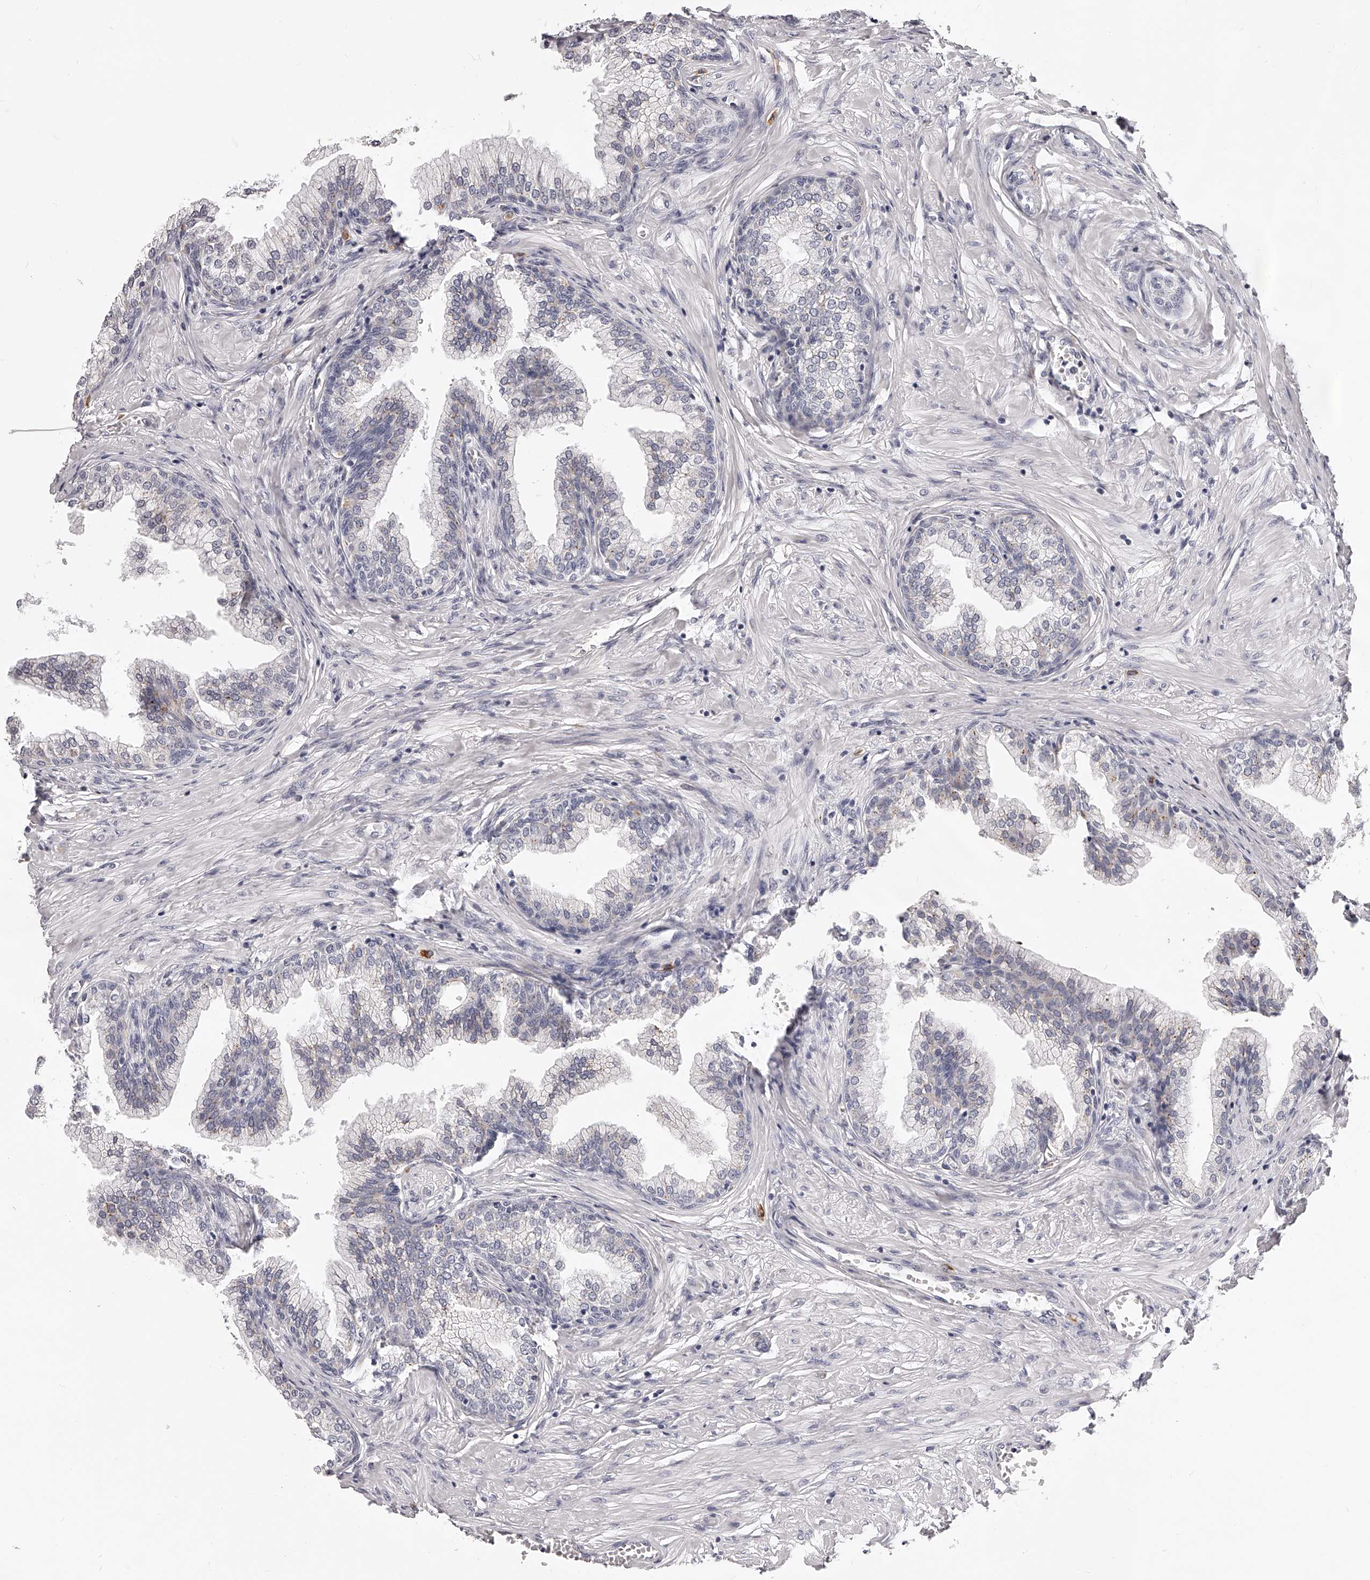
{"staining": {"intensity": "negative", "quantity": "none", "location": "none"}, "tissue": "prostate", "cell_type": "Glandular cells", "image_type": "normal", "snomed": [{"axis": "morphology", "description": "Normal tissue, NOS"}, {"axis": "morphology", "description": "Urothelial carcinoma, Low grade"}, {"axis": "topography", "description": "Urinary bladder"}, {"axis": "topography", "description": "Prostate"}], "caption": "A high-resolution photomicrograph shows immunohistochemistry staining of normal prostate, which shows no significant staining in glandular cells. (Stains: DAB IHC with hematoxylin counter stain, Microscopy: brightfield microscopy at high magnification).", "gene": "DMRT1", "patient": {"sex": "male", "age": 60}}